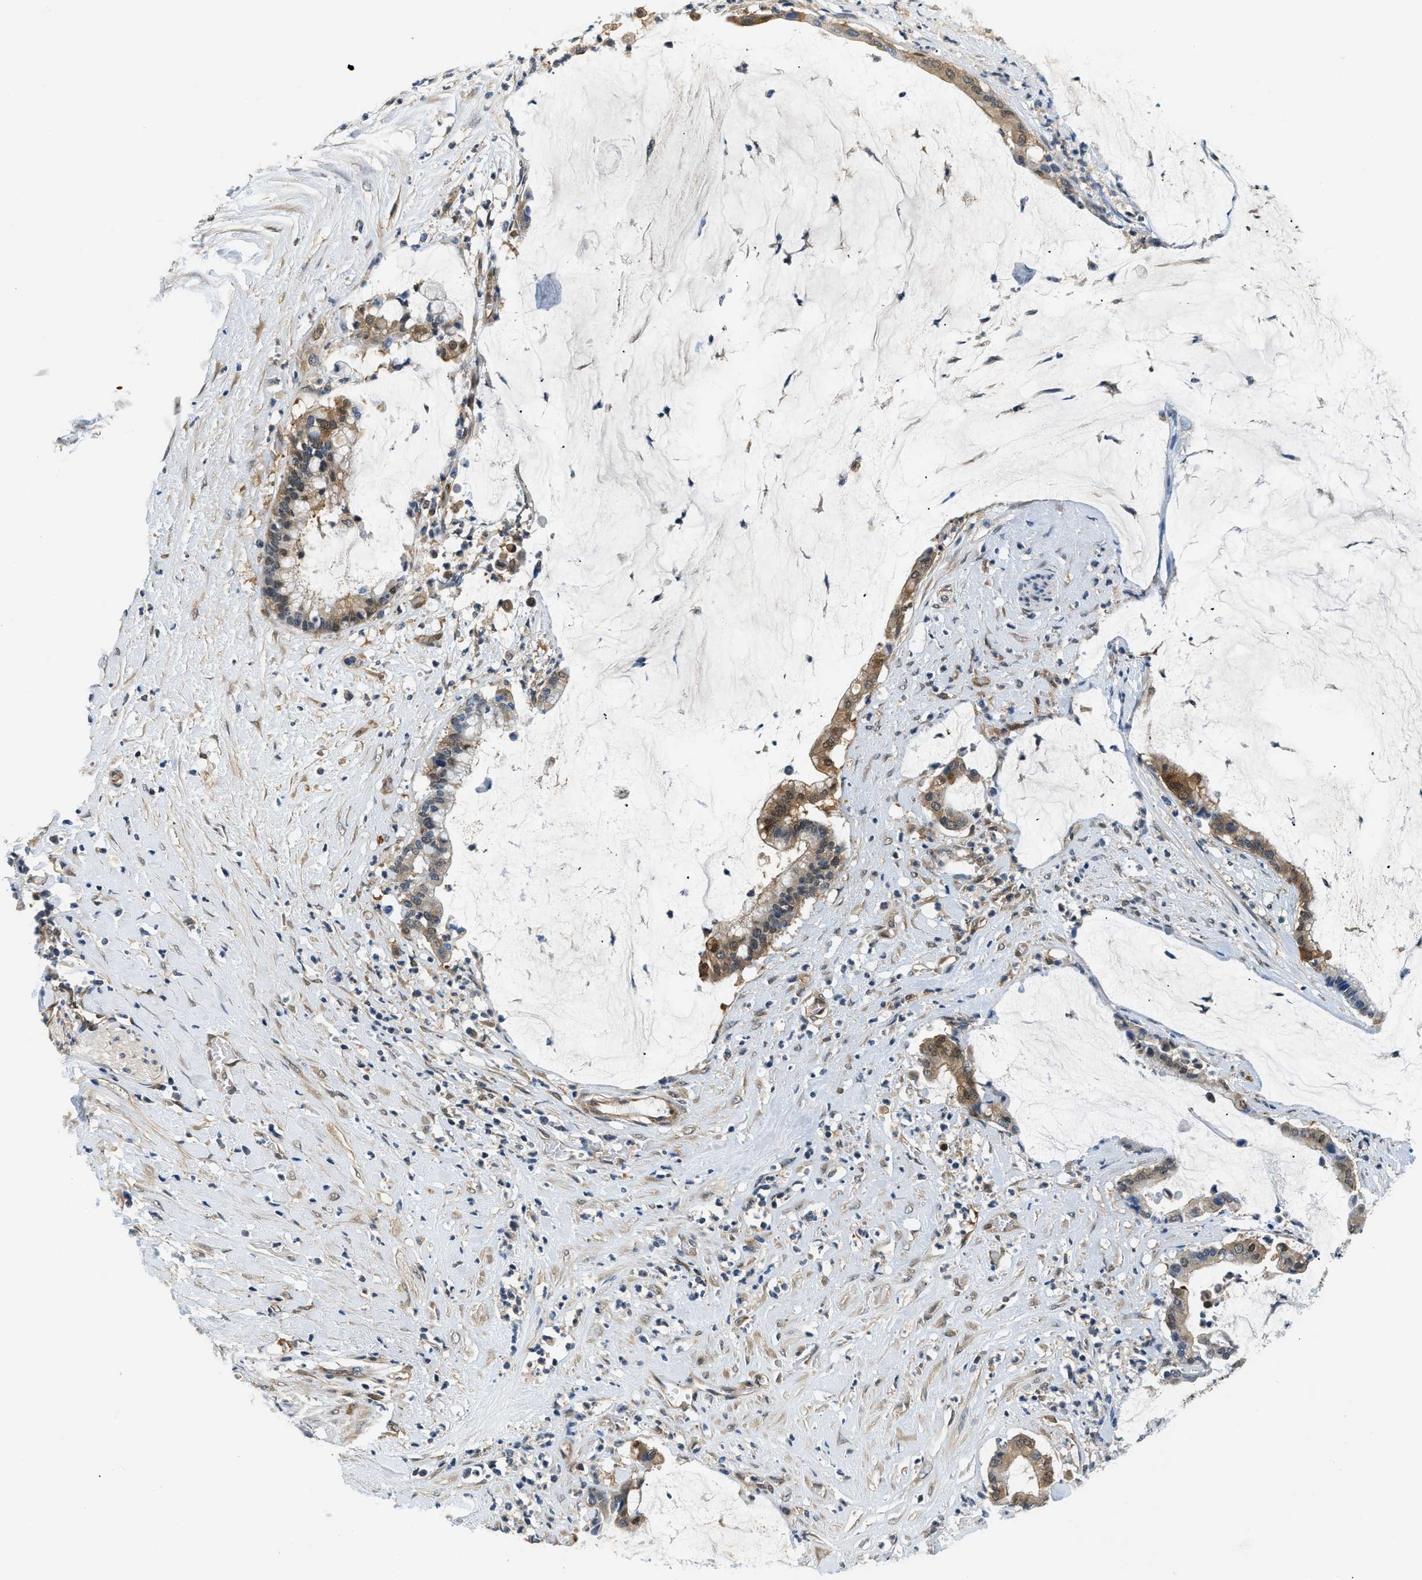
{"staining": {"intensity": "moderate", "quantity": ">75%", "location": "cytoplasmic/membranous,nuclear"}, "tissue": "pancreatic cancer", "cell_type": "Tumor cells", "image_type": "cancer", "snomed": [{"axis": "morphology", "description": "Adenocarcinoma, NOS"}, {"axis": "topography", "description": "Pancreas"}], "caption": "DAB (3,3'-diaminobenzidine) immunohistochemical staining of human pancreatic cancer (adenocarcinoma) displays moderate cytoplasmic/membranous and nuclear protein staining in approximately >75% of tumor cells.", "gene": "EIF4EBP2", "patient": {"sex": "male", "age": 41}}